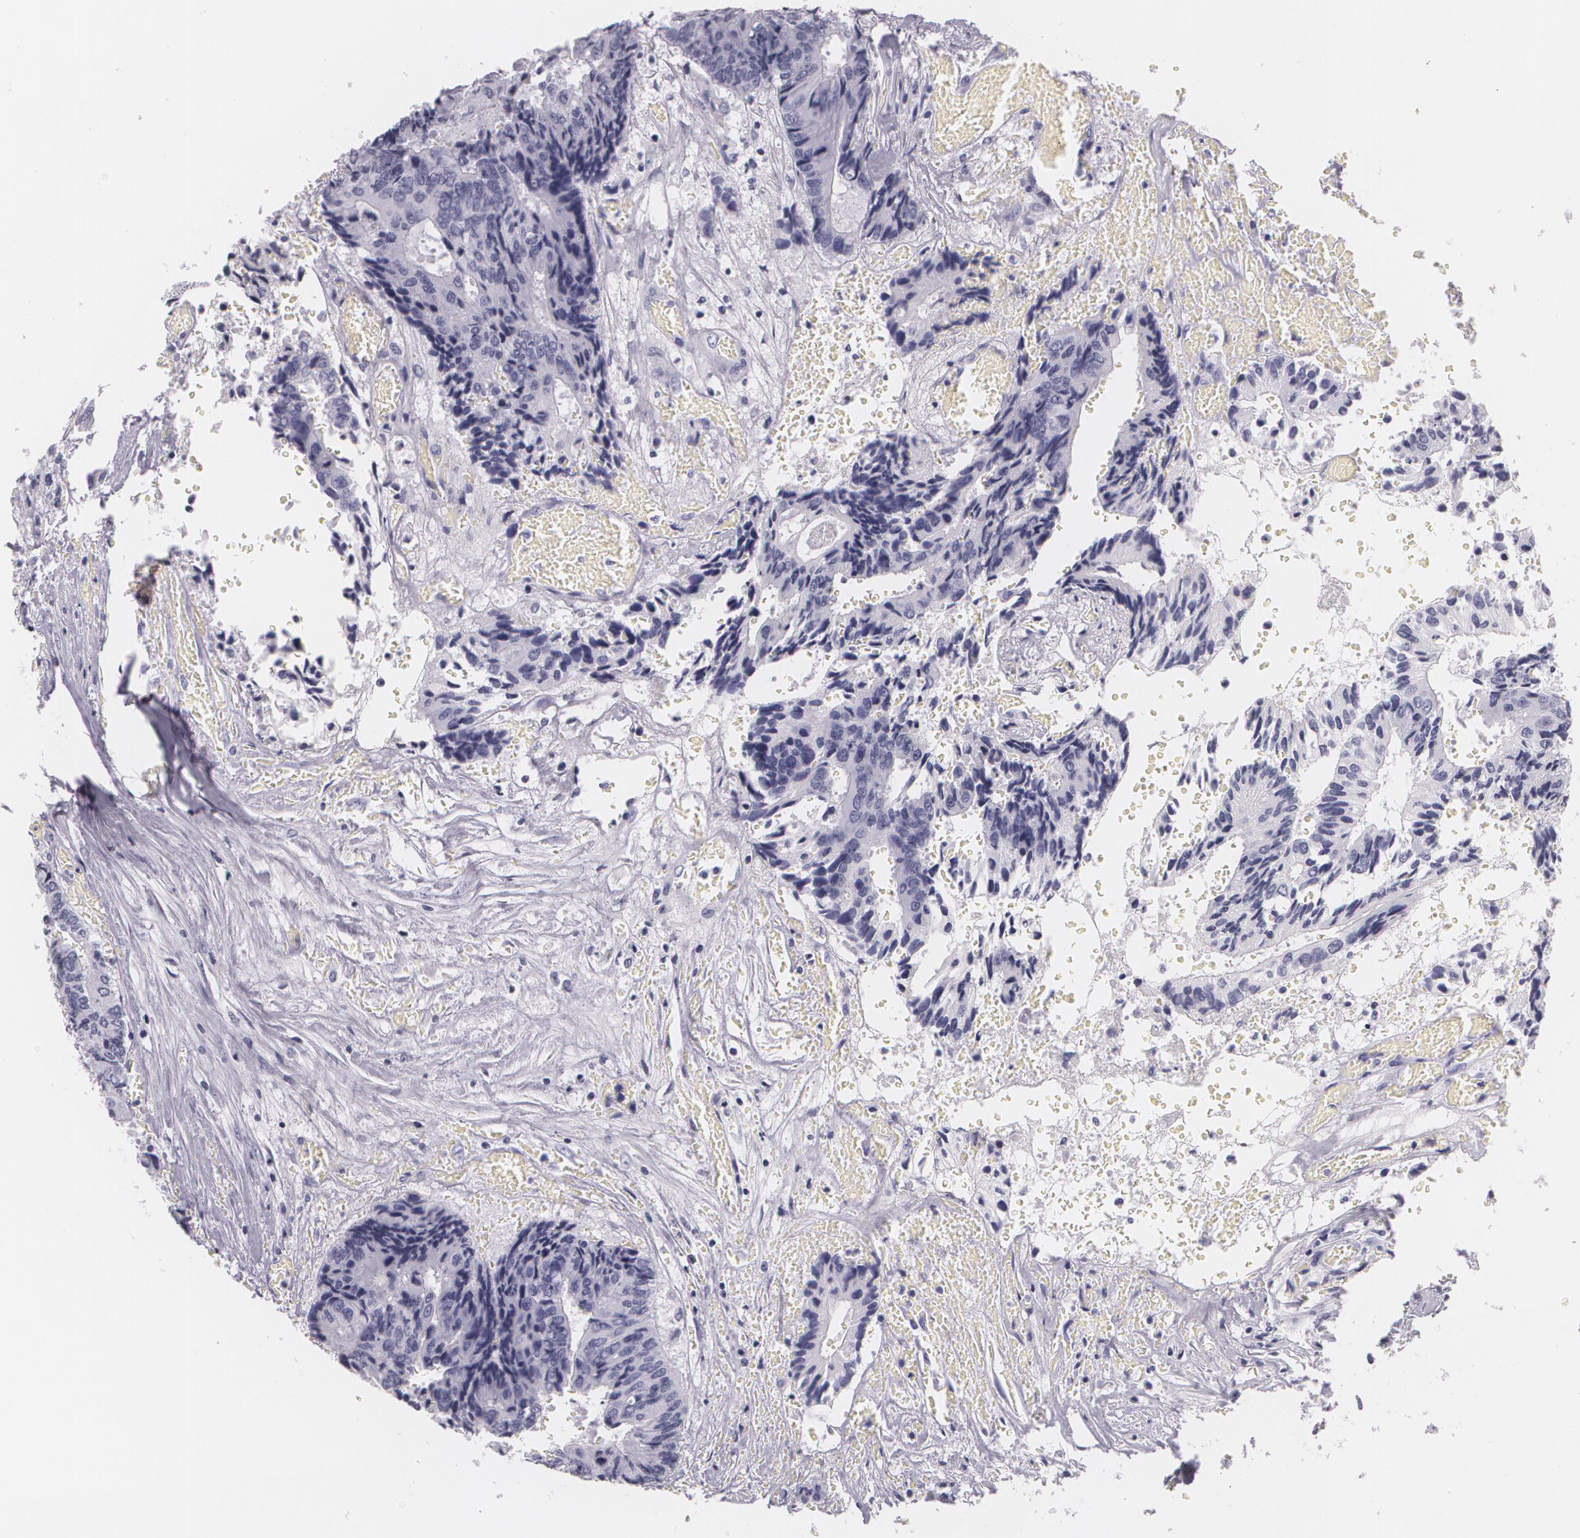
{"staining": {"intensity": "negative", "quantity": "none", "location": "none"}, "tissue": "colorectal cancer", "cell_type": "Tumor cells", "image_type": "cancer", "snomed": [{"axis": "morphology", "description": "Adenocarcinoma, NOS"}, {"axis": "topography", "description": "Rectum"}], "caption": "An image of human colorectal adenocarcinoma is negative for staining in tumor cells.", "gene": "DLG4", "patient": {"sex": "male", "age": 55}}